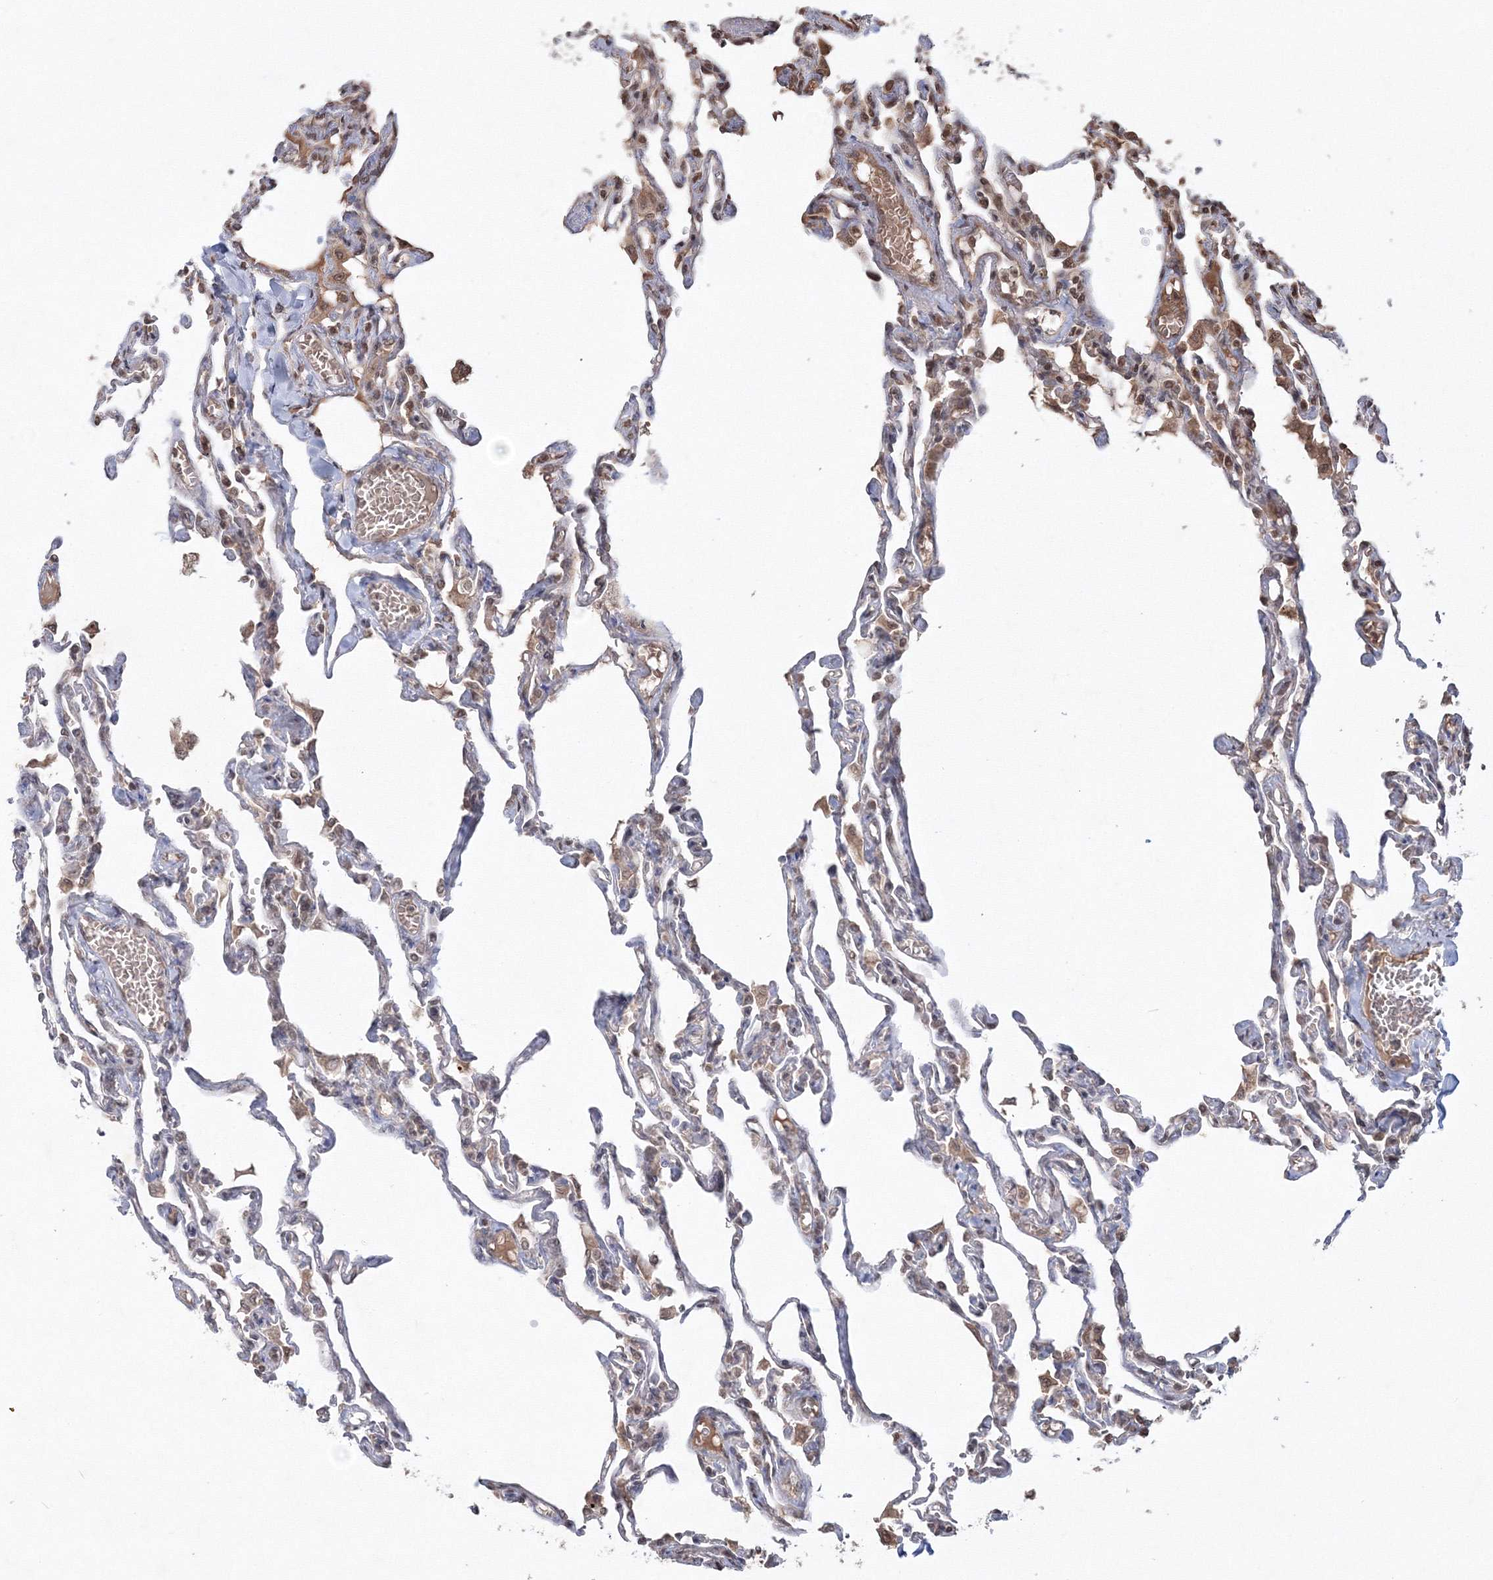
{"staining": {"intensity": "weak", "quantity": "25%-75%", "location": "cytoplasmic/membranous"}, "tissue": "lung", "cell_type": "Alveolar cells", "image_type": "normal", "snomed": [{"axis": "morphology", "description": "Normal tissue, NOS"}, {"axis": "topography", "description": "Lung"}], "caption": "Protein expression analysis of benign human lung reveals weak cytoplasmic/membranous staining in approximately 25%-75% of alveolar cells. Immunohistochemistry stains the protein of interest in brown and the nuclei are stained blue.", "gene": "PEX13", "patient": {"sex": "male", "age": 21}}